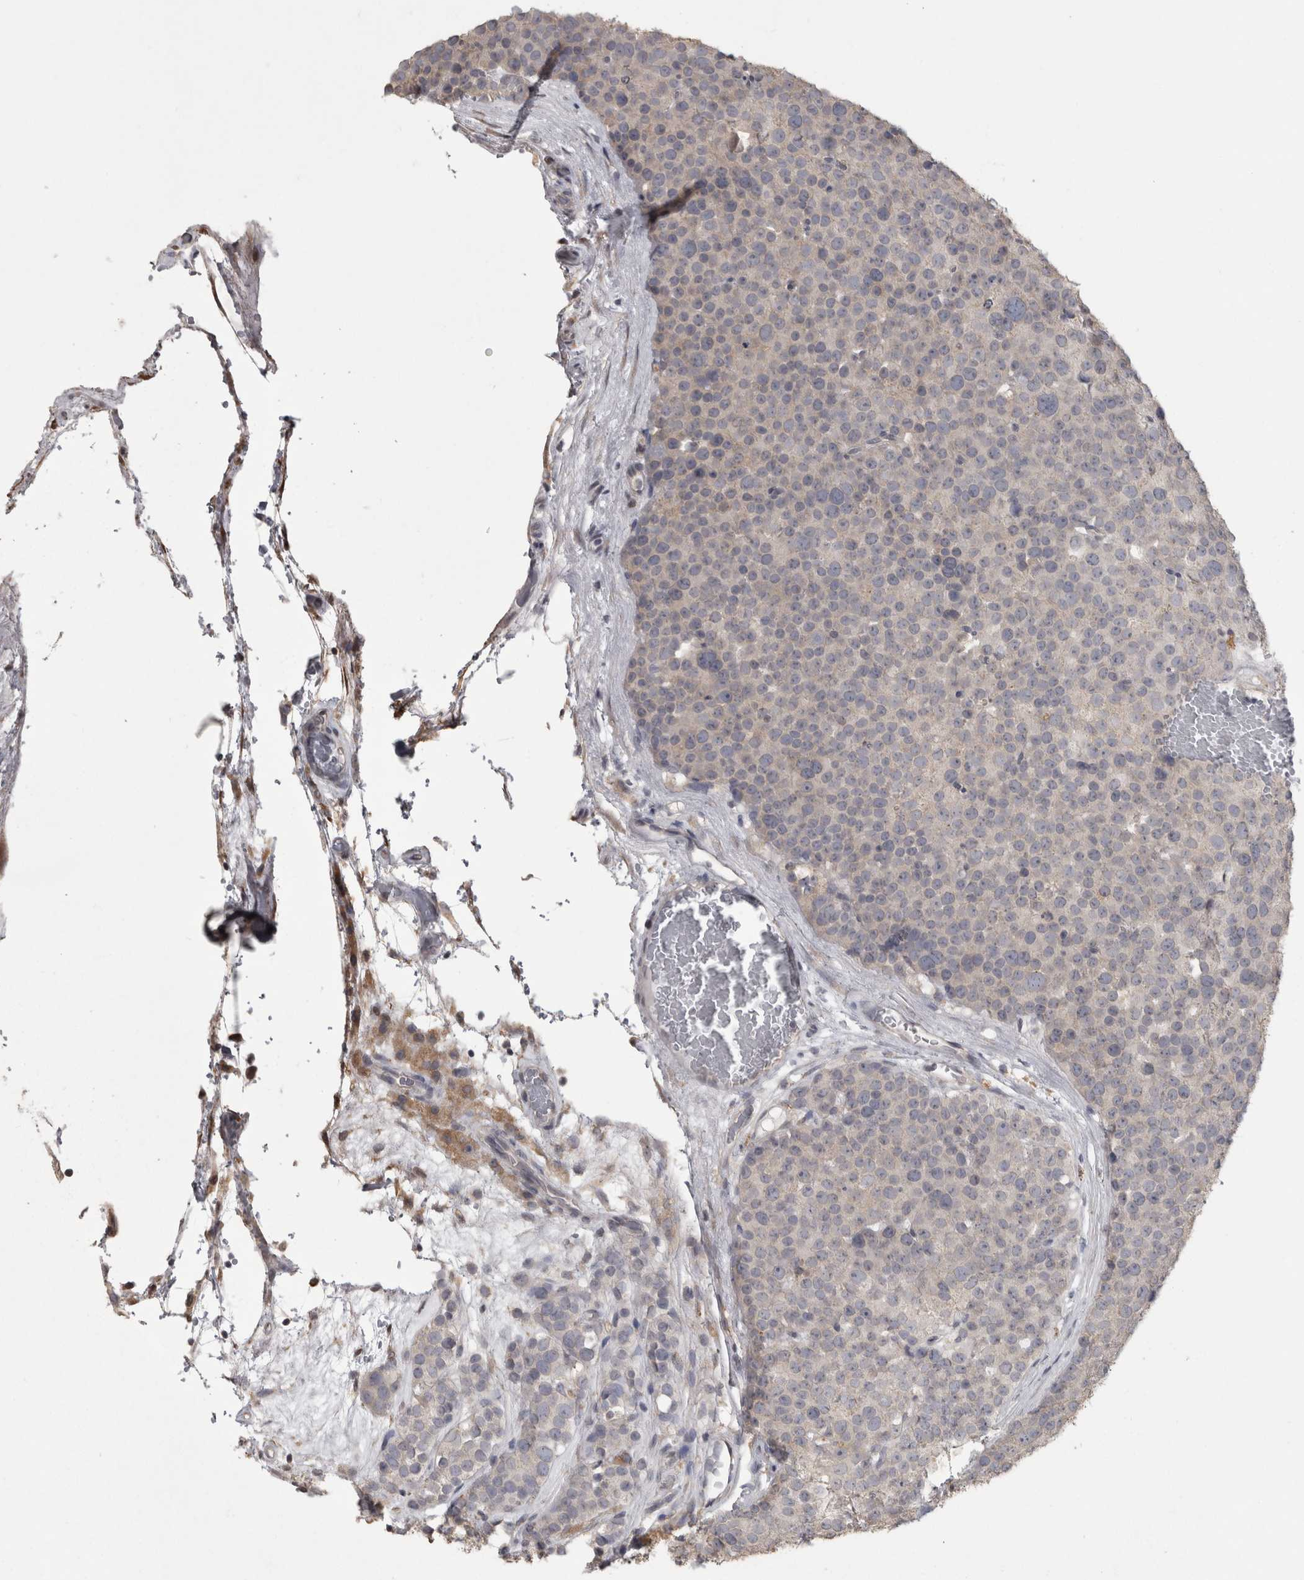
{"staining": {"intensity": "weak", "quantity": "<25%", "location": "cytoplasmic/membranous"}, "tissue": "testis cancer", "cell_type": "Tumor cells", "image_type": "cancer", "snomed": [{"axis": "morphology", "description": "Seminoma, NOS"}, {"axis": "topography", "description": "Testis"}], "caption": "Immunohistochemistry image of neoplastic tissue: human testis cancer stained with DAB reveals no significant protein expression in tumor cells.", "gene": "RAB29", "patient": {"sex": "male", "age": 71}}